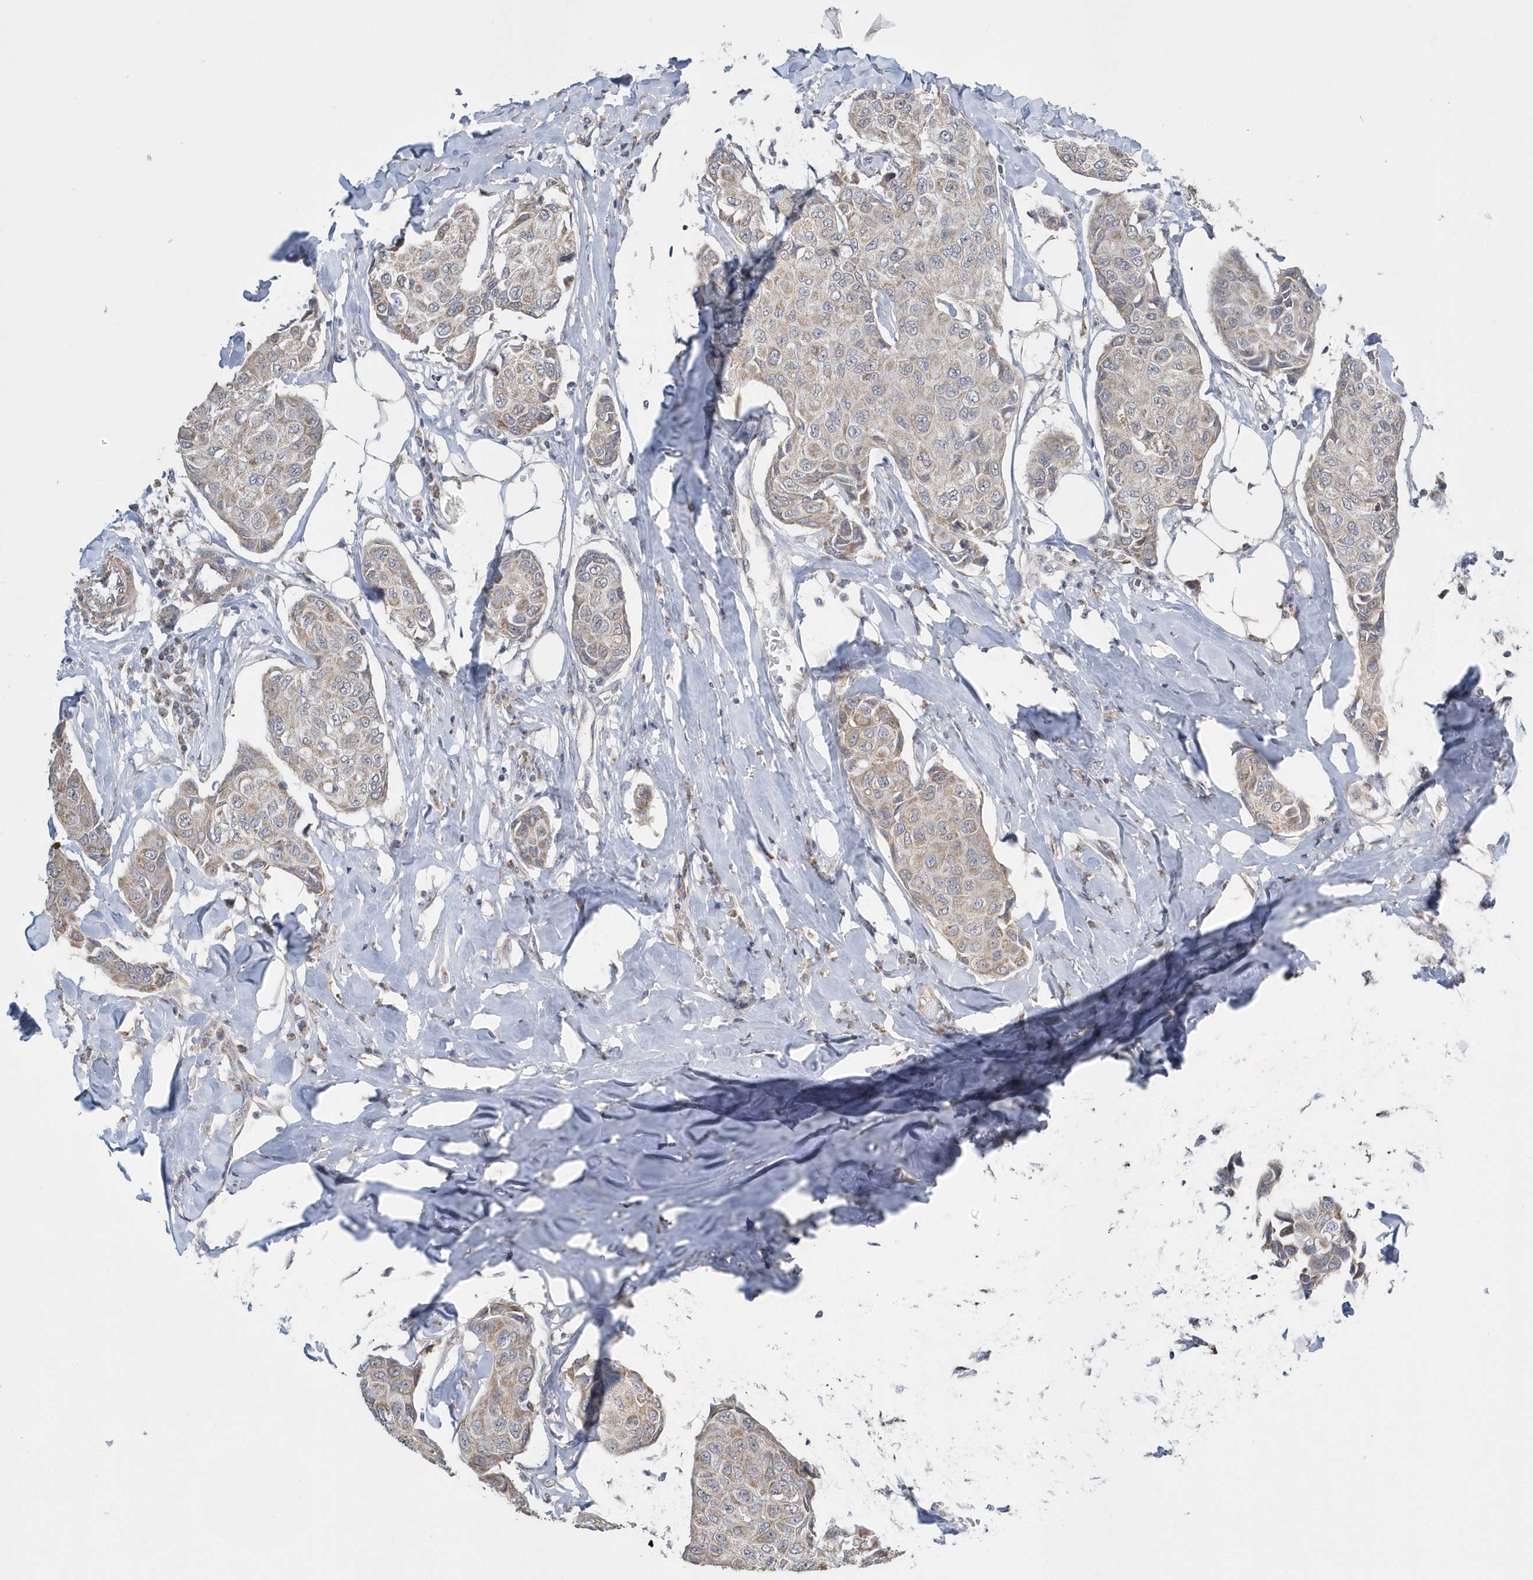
{"staining": {"intensity": "weak", "quantity": ">75%", "location": "cytoplasmic/membranous"}, "tissue": "breast cancer", "cell_type": "Tumor cells", "image_type": "cancer", "snomed": [{"axis": "morphology", "description": "Duct carcinoma"}, {"axis": "topography", "description": "Breast"}], "caption": "Immunohistochemical staining of breast cancer exhibits low levels of weak cytoplasmic/membranous protein expression in approximately >75% of tumor cells. The staining was performed using DAB, with brown indicating positive protein expression. Nuclei are stained blue with hematoxylin.", "gene": "SLX9", "patient": {"sex": "female", "age": 80}}